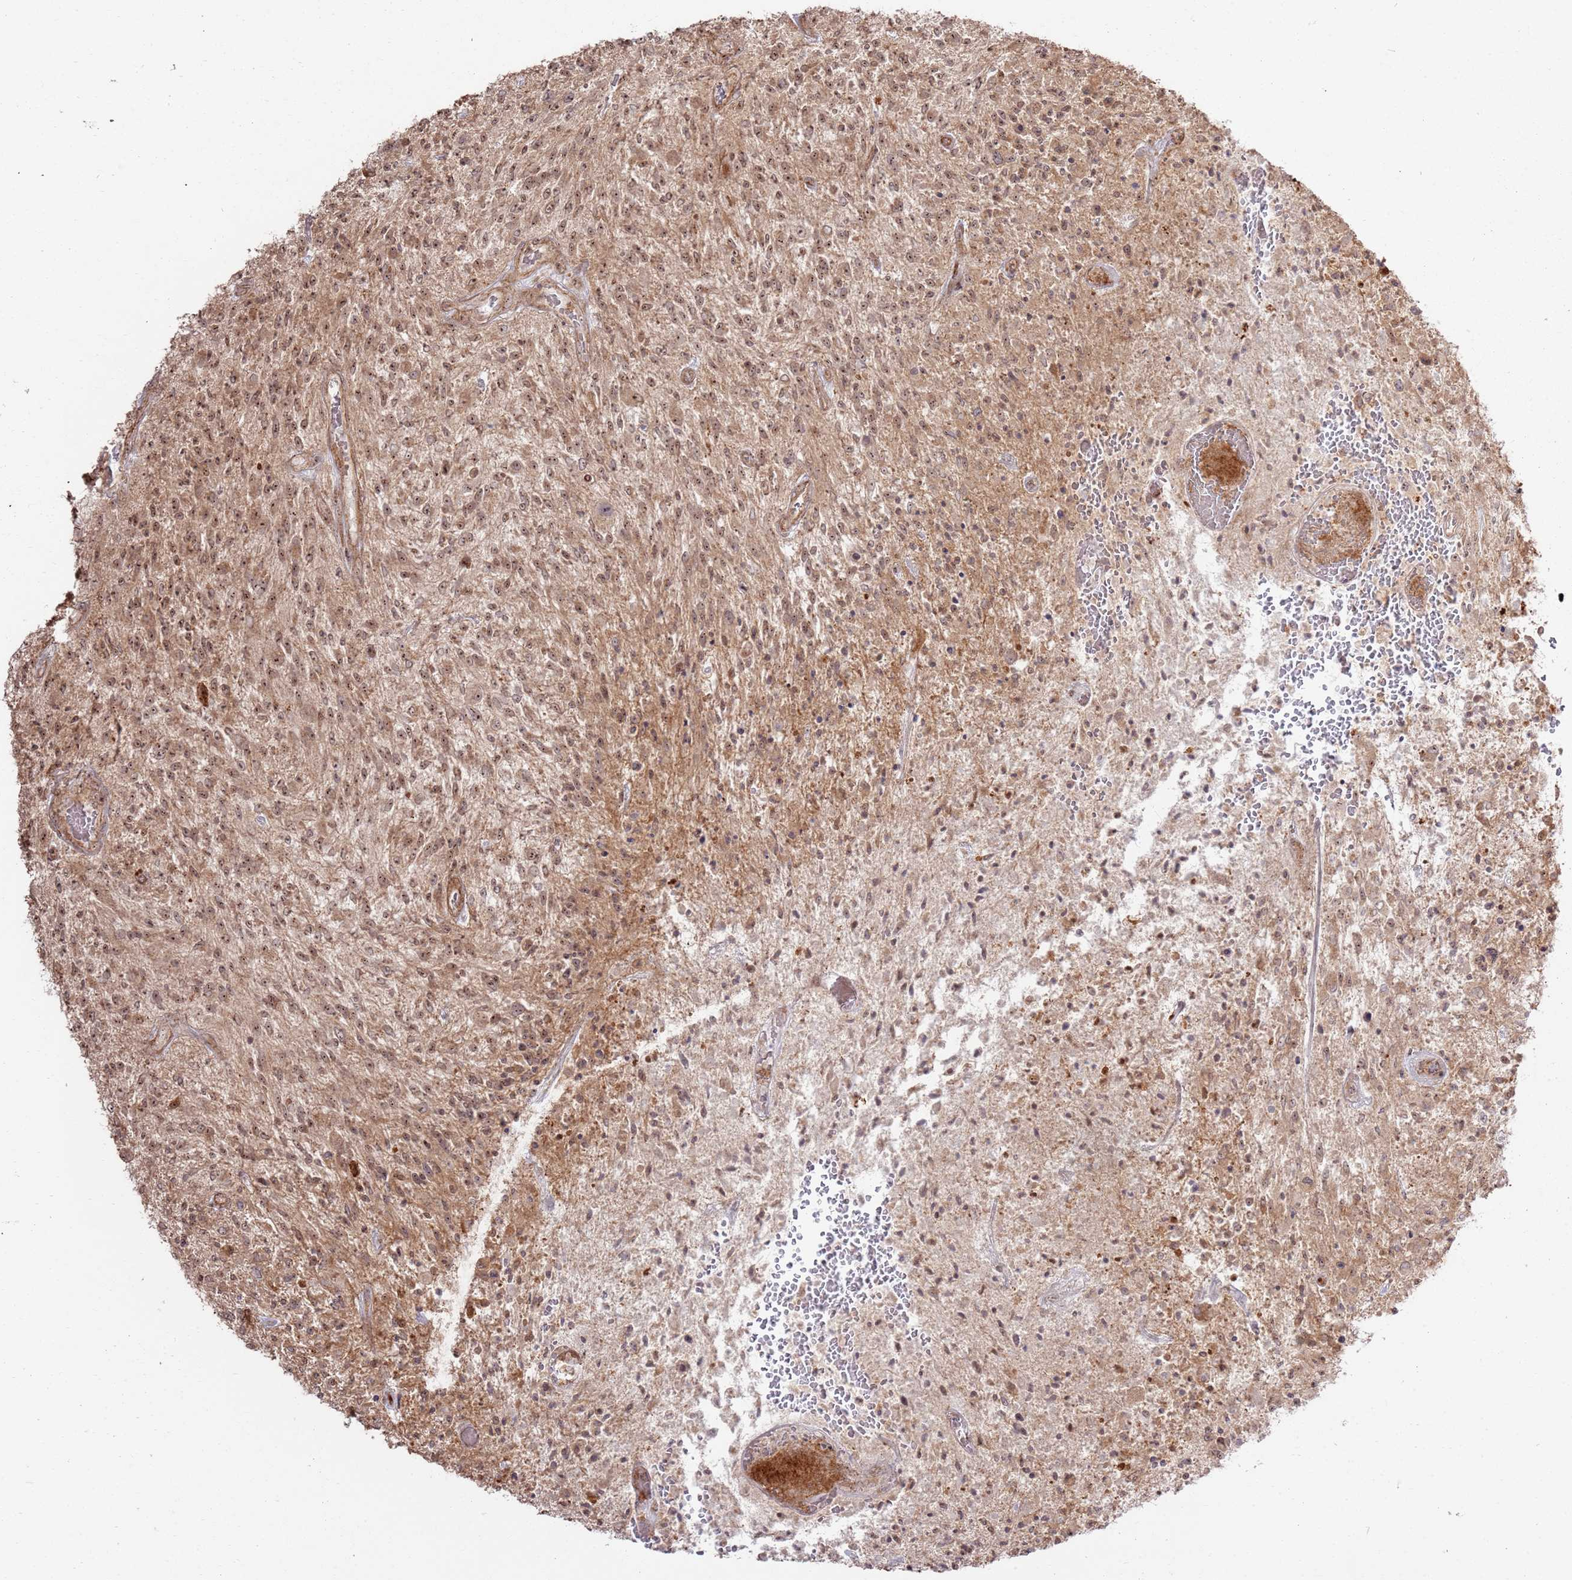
{"staining": {"intensity": "moderate", "quantity": ">75%", "location": "cytoplasmic/membranous,nuclear"}, "tissue": "glioma", "cell_type": "Tumor cells", "image_type": "cancer", "snomed": [{"axis": "morphology", "description": "Glioma, malignant, High grade"}, {"axis": "topography", "description": "Brain"}], "caption": "High-magnification brightfield microscopy of glioma stained with DAB (brown) and counterstained with hematoxylin (blue). tumor cells exhibit moderate cytoplasmic/membranous and nuclear staining is appreciated in approximately>75% of cells.", "gene": "CNPY1", "patient": {"sex": "male", "age": 47}}